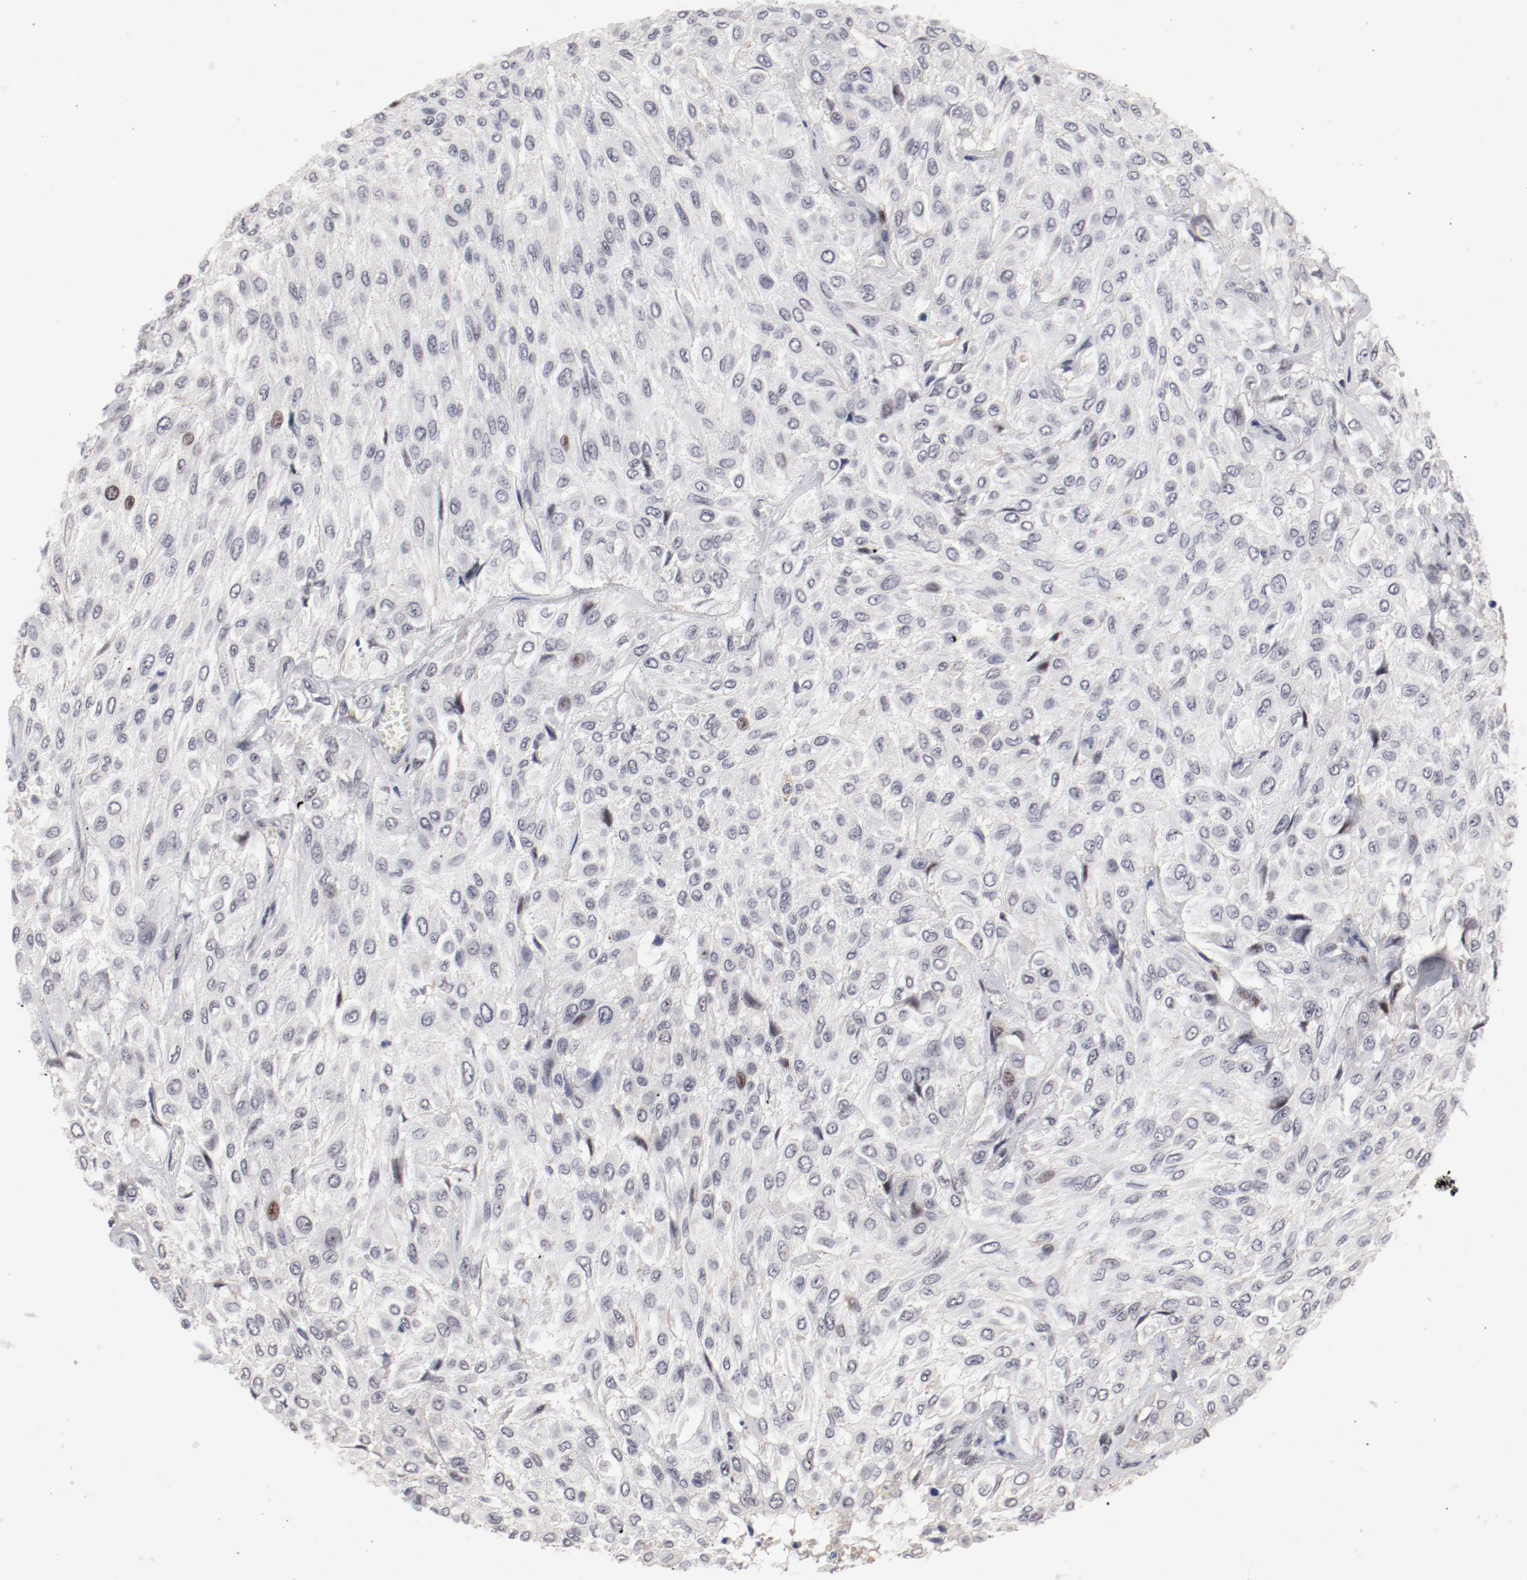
{"staining": {"intensity": "negative", "quantity": "none", "location": "none"}, "tissue": "urothelial cancer", "cell_type": "Tumor cells", "image_type": "cancer", "snomed": [{"axis": "morphology", "description": "Urothelial carcinoma, High grade"}, {"axis": "topography", "description": "Urinary bladder"}], "caption": "Immunohistochemical staining of human high-grade urothelial carcinoma displays no significant positivity in tumor cells.", "gene": "FSCB", "patient": {"sex": "male", "age": 57}}